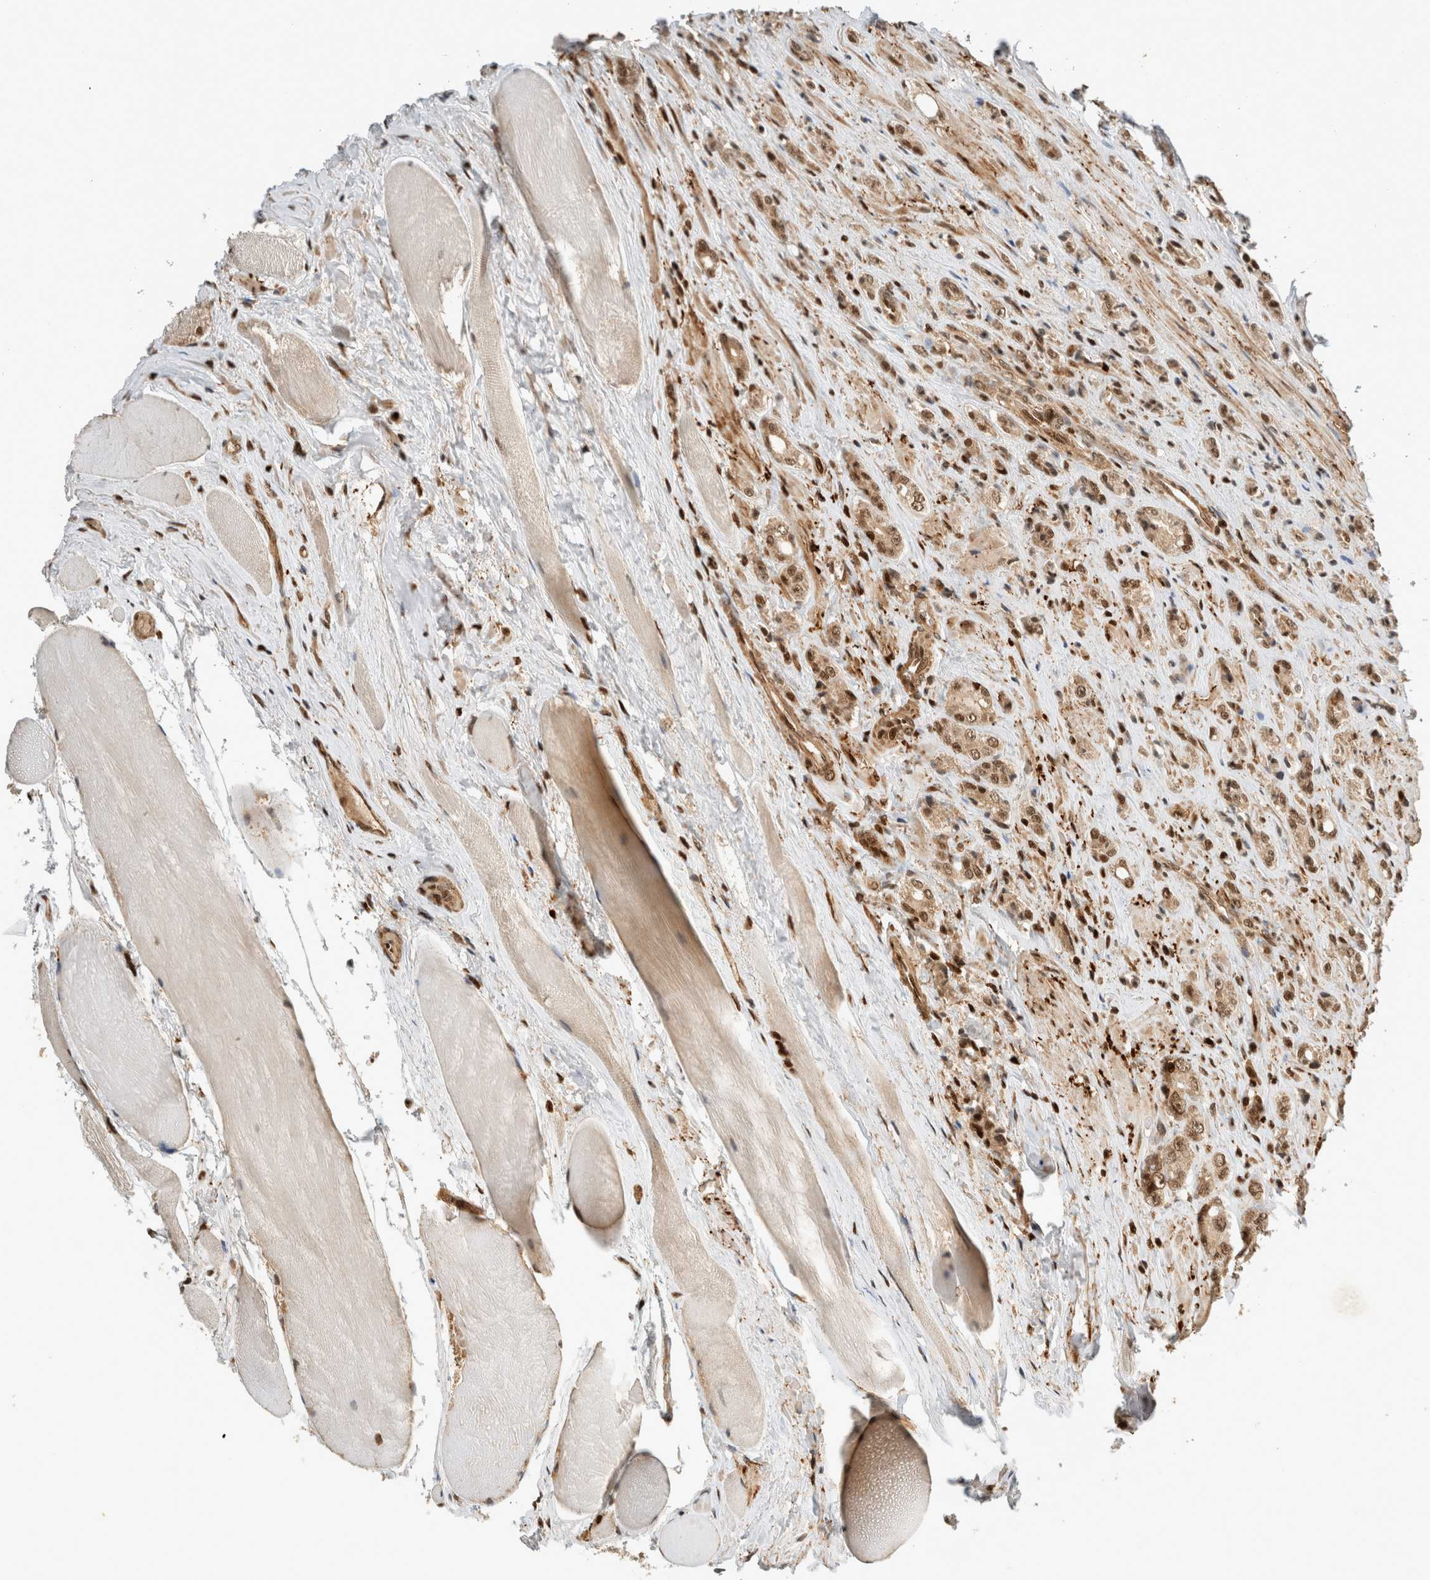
{"staining": {"intensity": "moderate", "quantity": ">75%", "location": "cytoplasmic/membranous,nuclear"}, "tissue": "prostate cancer", "cell_type": "Tumor cells", "image_type": "cancer", "snomed": [{"axis": "morphology", "description": "Adenocarcinoma, High grade"}, {"axis": "topography", "description": "Prostate"}], "caption": "Immunohistochemistry image of neoplastic tissue: human prostate cancer stained using IHC reveals medium levels of moderate protein expression localized specifically in the cytoplasmic/membranous and nuclear of tumor cells, appearing as a cytoplasmic/membranous and nuclear brown color.", "gene": "SNRNP40", "patient": {"sex": "male", "age": 61}}